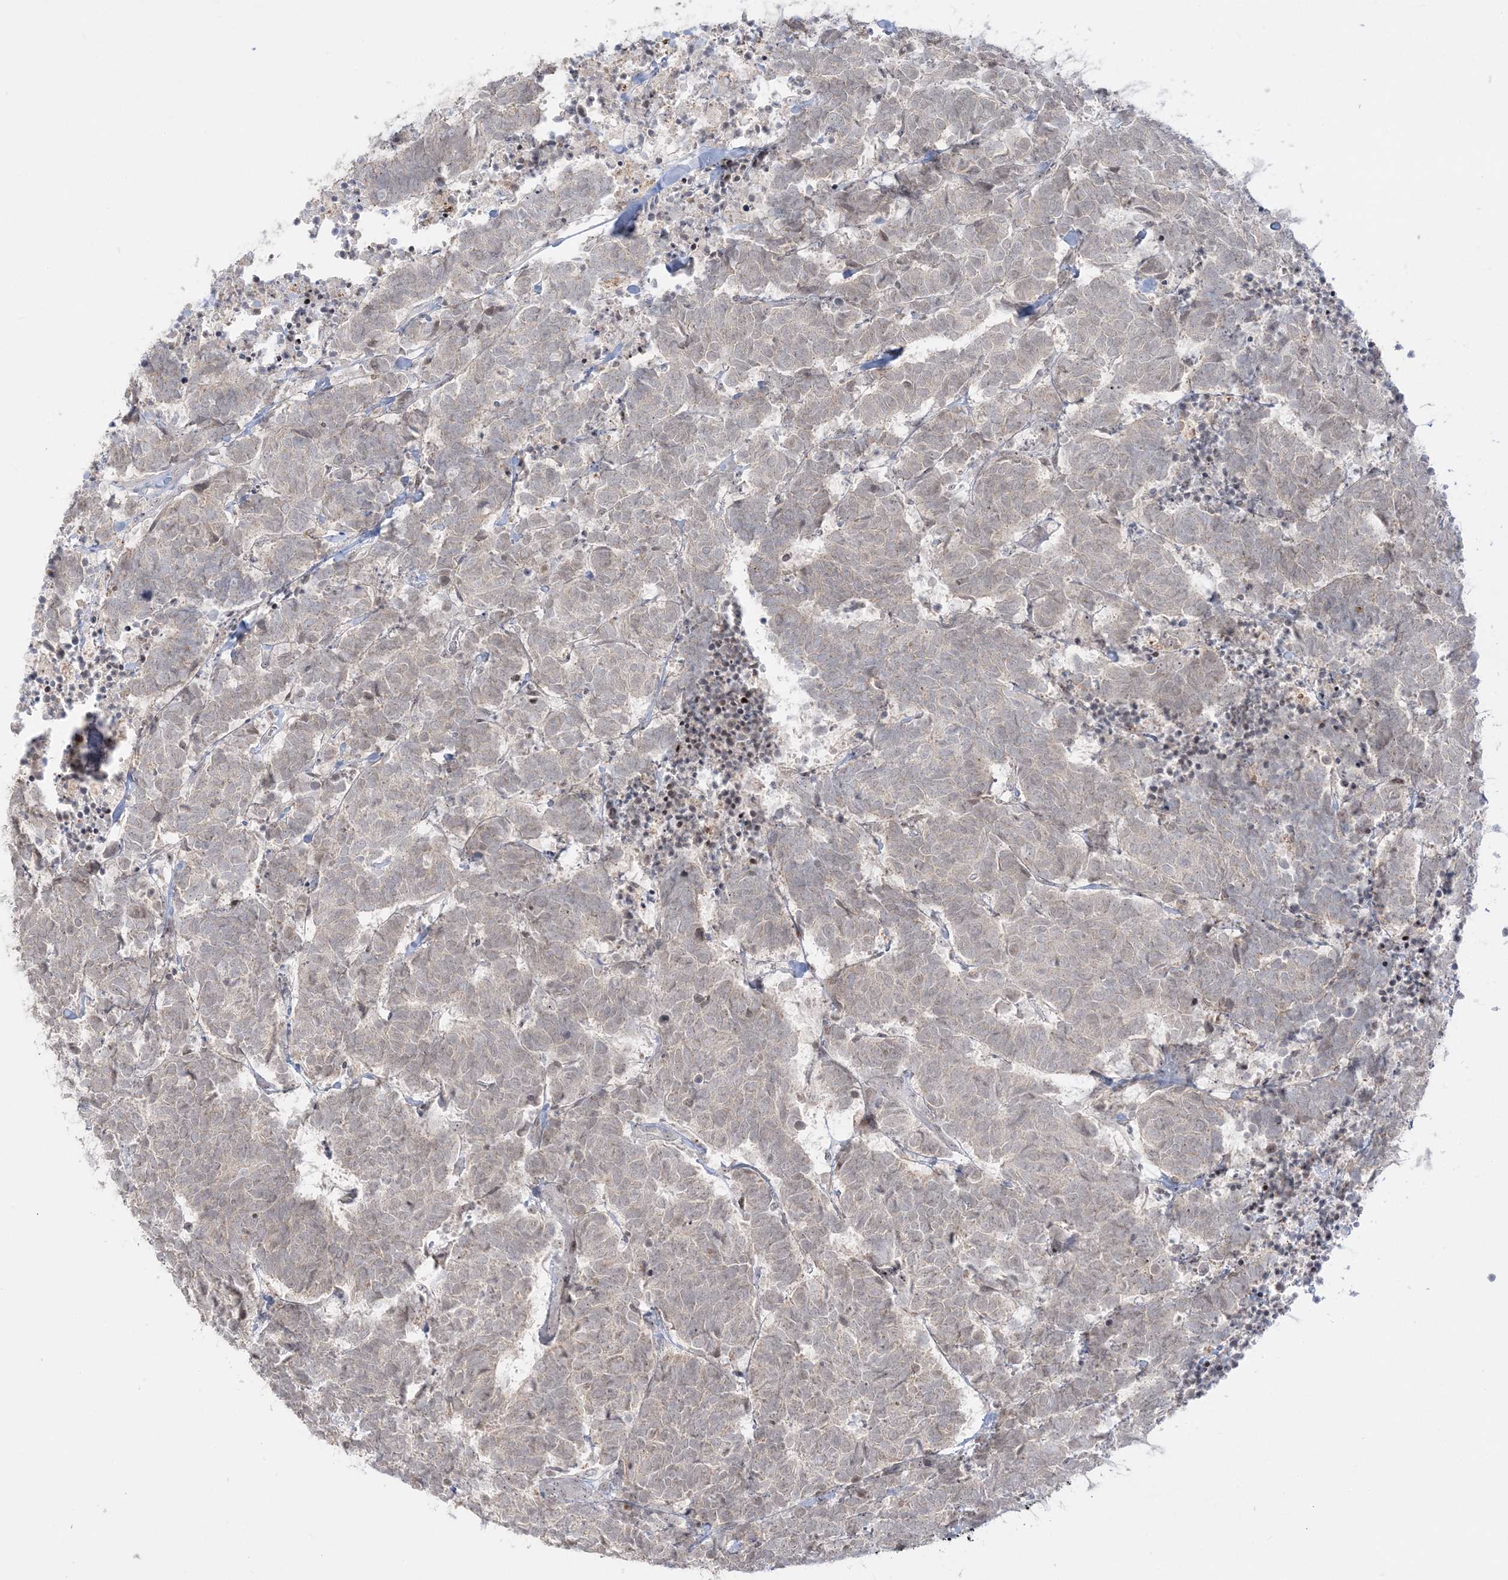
{"staining": {"intensity": "weak", "quantity": "<25%", "location": "cytoplasmic/membranous"}, "tissue": "carcinoid", "cell_type": "Tumor cells", "image_type": "cancer", "snomed": [{"axis": "morphology", "description": "Carcinoma, NOS"}, {"axis": "morphology", "description": "Carcinoid, malignant, NOS"}, {"axis": "topography", "description": "Urinary bladder"}], "caption": "The immunohistochemistry photomicrograph has no significant positivity in tumor cells of carcinoma tissue.", "gene": "SH3BP4", "patient": {"sex": "male", "age": 57}}